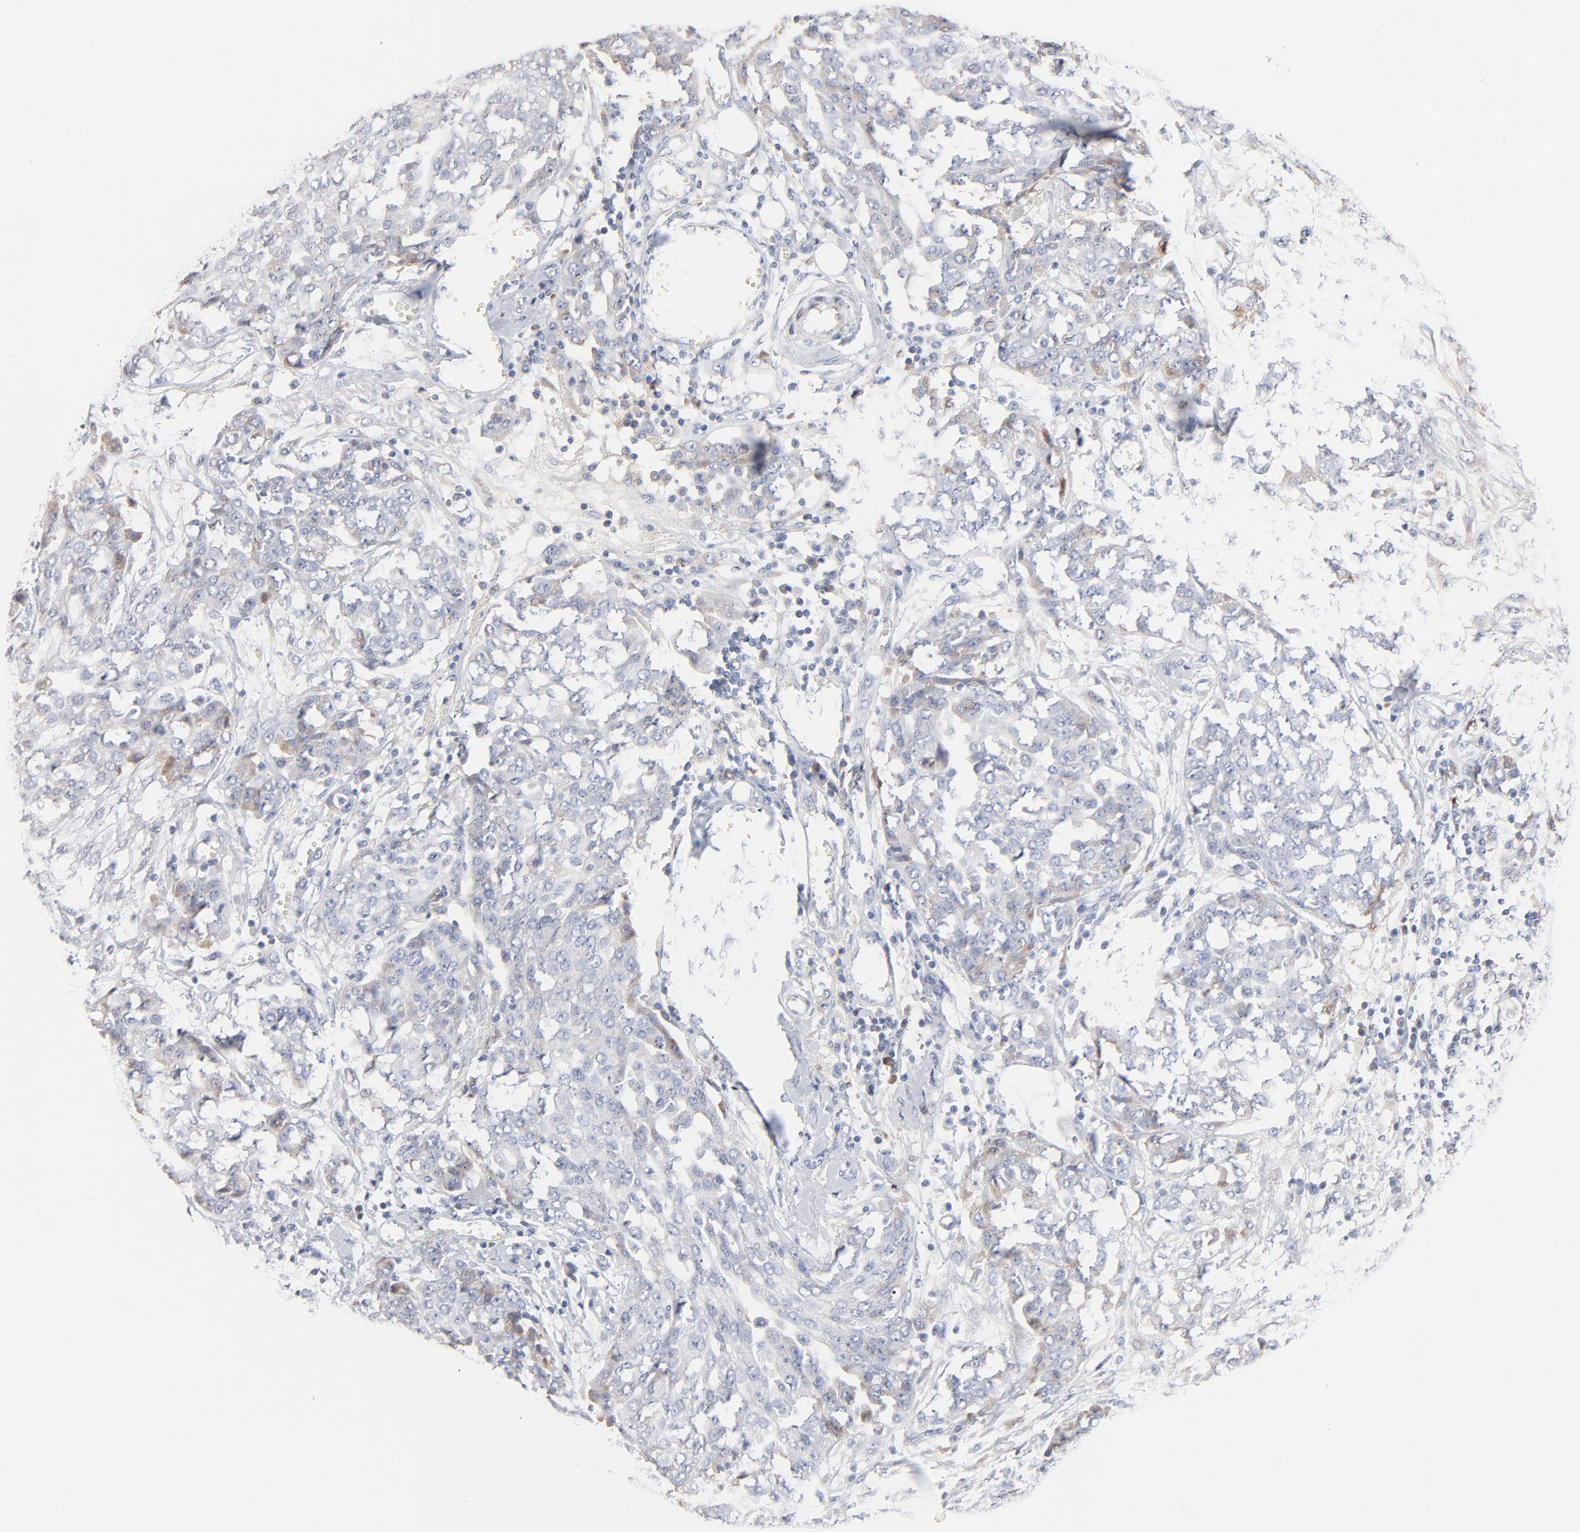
{"staining": {"intensity": "negative", "quantity": "none", "location": "none"}, "tissue": "ovarian cancer", "cell_type": "Tumor cells", "image_type": "cancer", "snomed": [{"axis": "morphology", "description": "Cystadenocarcinoma, serous, NOS"}, {"axis": "topography", "description": "Soft tissue"}, {"axis": "topography", "description": "Ovary"}], "caption": "Immunohistochemistry (IHC) photomicrograph of neoplastic tissue: ovarian cancer (serous cystadenocarcinoma) stained with DAB demonstrates no significant protein staining in tumor cells.", "gene": "SERPINA4", "patient": {"sex": "female", "age": 57}}